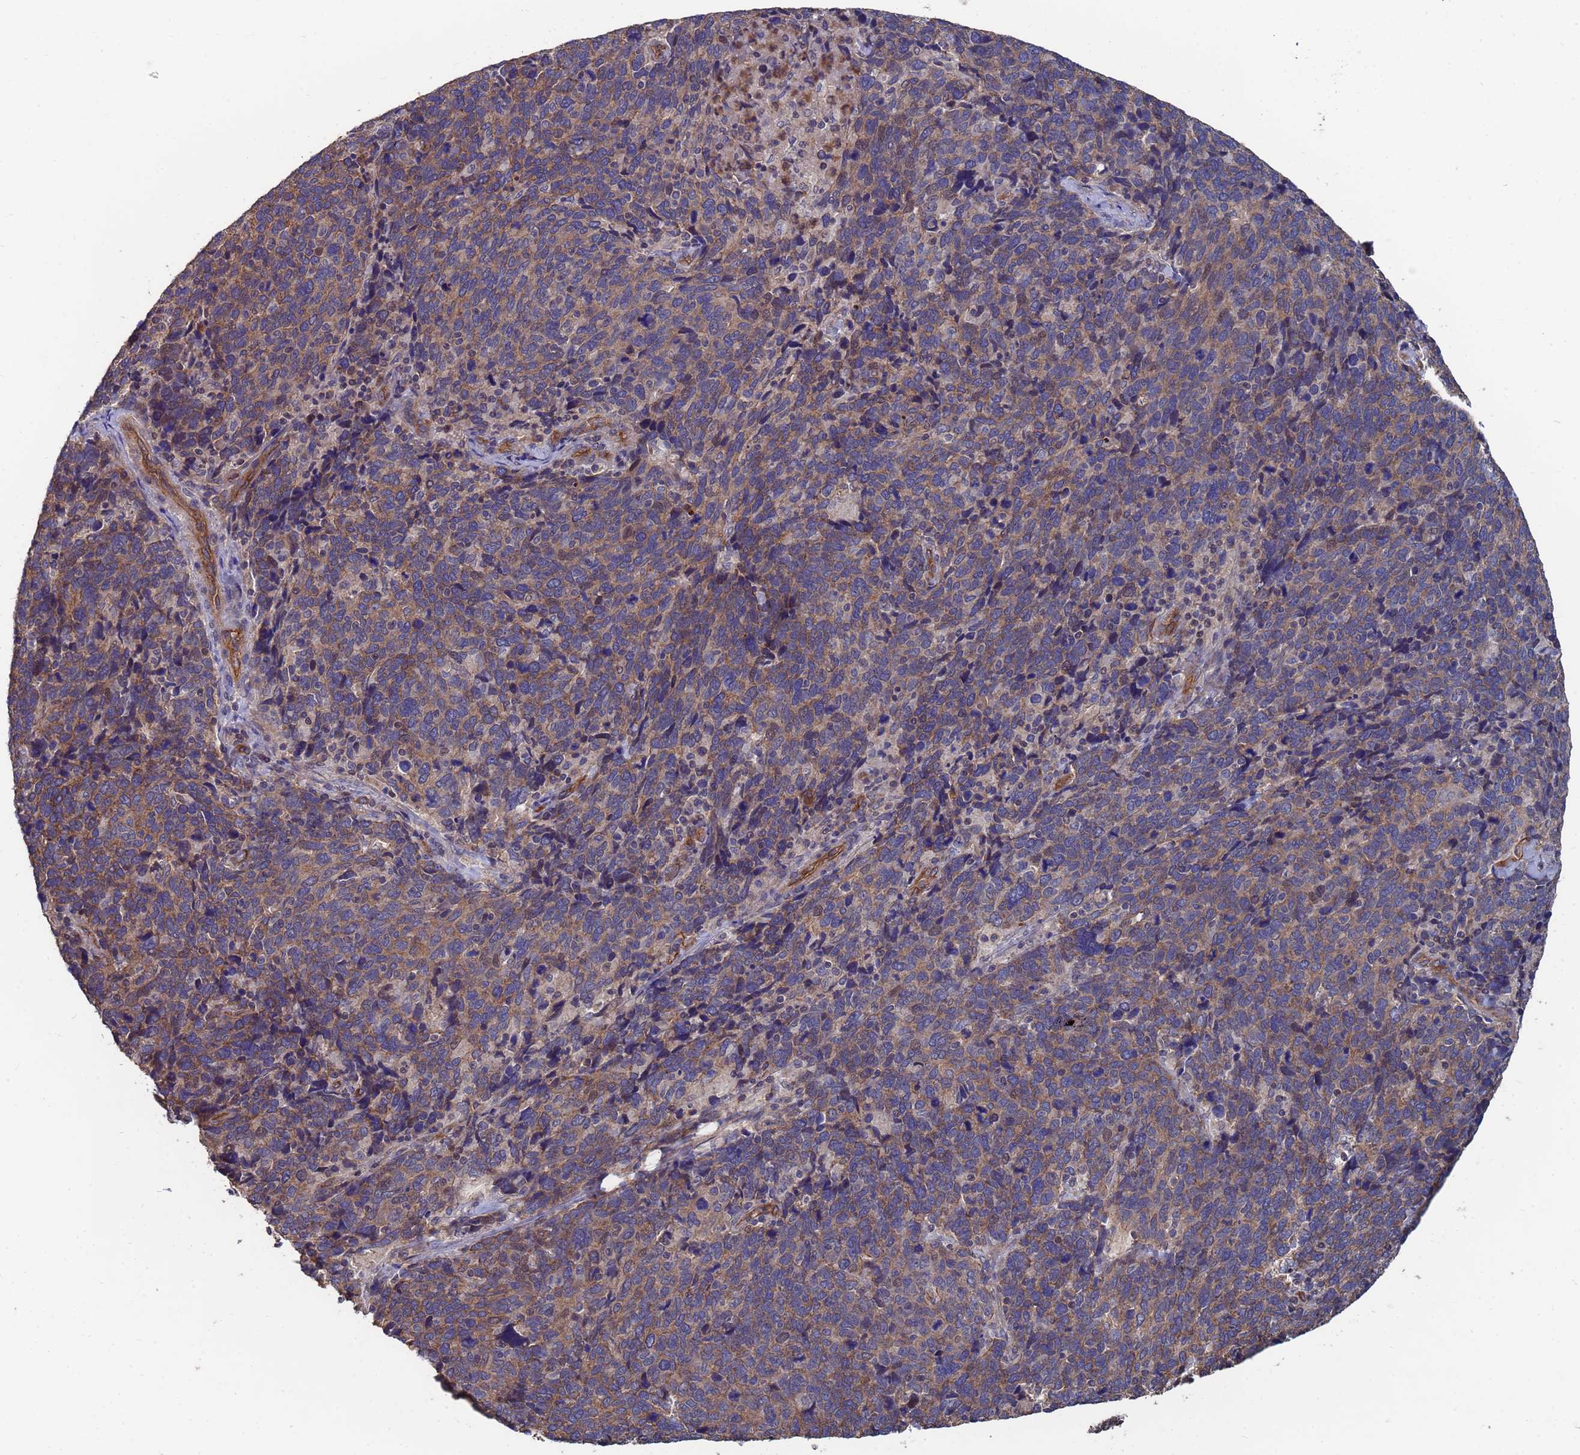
{"staining": {"intensity": "weak", "quantity": "25%-75%", "location": "cytoplasmic/membranous"}, "tissue": "cervical cancer", "cell_type": "Tumor cells", "image_type": "cancer", "snomed": [{"axis": "morphology", "description": "Squamous cell carcinoma, NOS"}, {"axis": "topography", "description": "Cervix"}], "caption": "IHC image of neoplastic tissue: human squamous cell carcinoma (cervical) stained using IHC exhibits low levels of weak protein expression localized specifically in the cytoplasmic/membranous of tumor cells, appearing as a cytoplasmic/membranous brown color.", "gene": "NDUFAF6", "patient": {"sex": "female", "age": 41}}